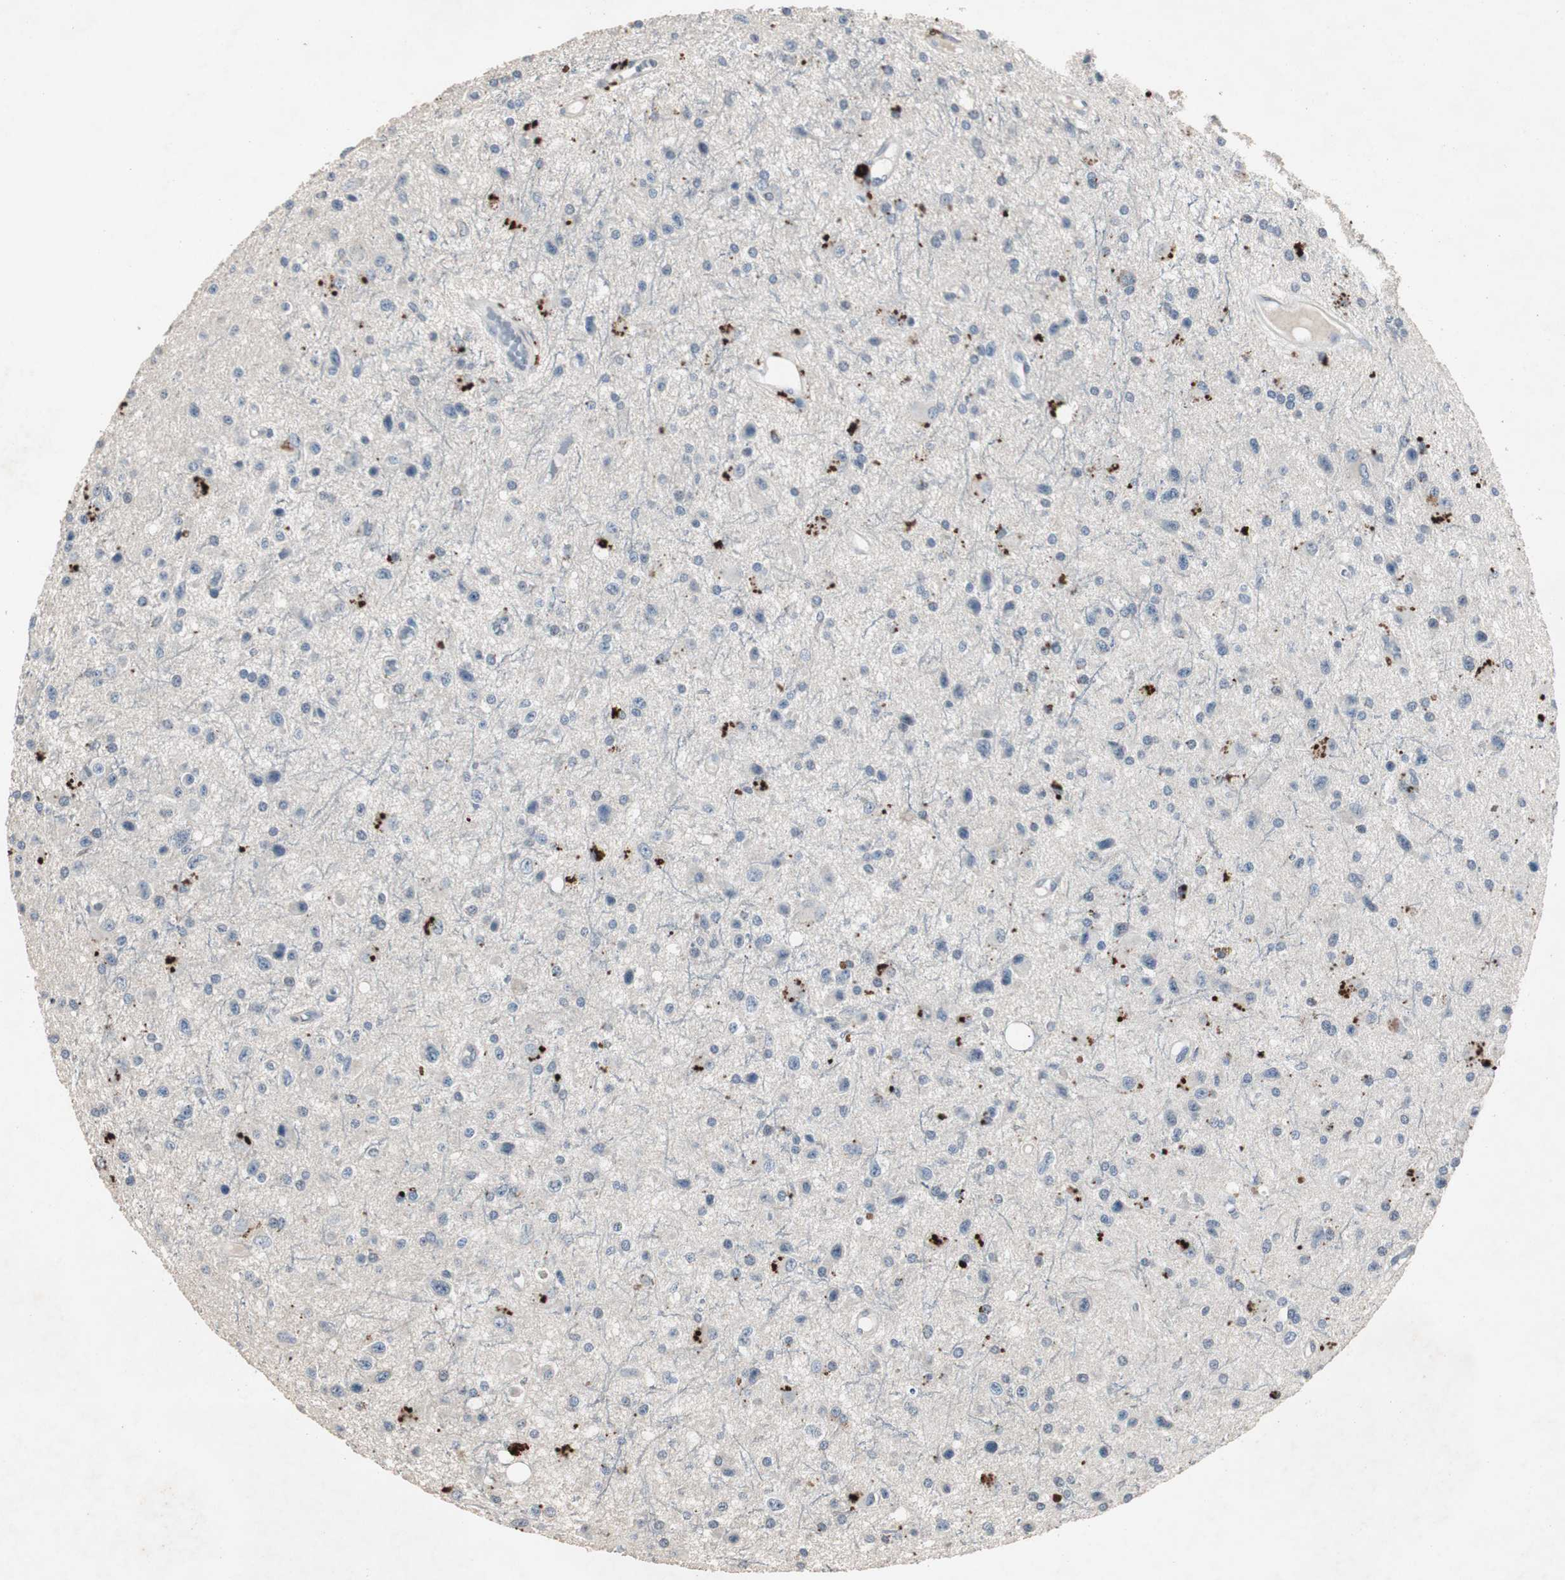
{"staining": {"intensity": "negative", "quantity": "none", "location": "none"}, "tissue": "glioma", "cell_type": "Tumor cells", "image_type": "cancer", "snomed": [{"axis": "morphology", "description": "Glioma, malignant, Low grade"}, {"axis": "topography", "description": "Brain"}], "caption": "Immunohistochemistry of human glioma displays no positivity in tumor cells.", "gene": "ADNP2", "patient": {"sex": "male", "age": 58}}